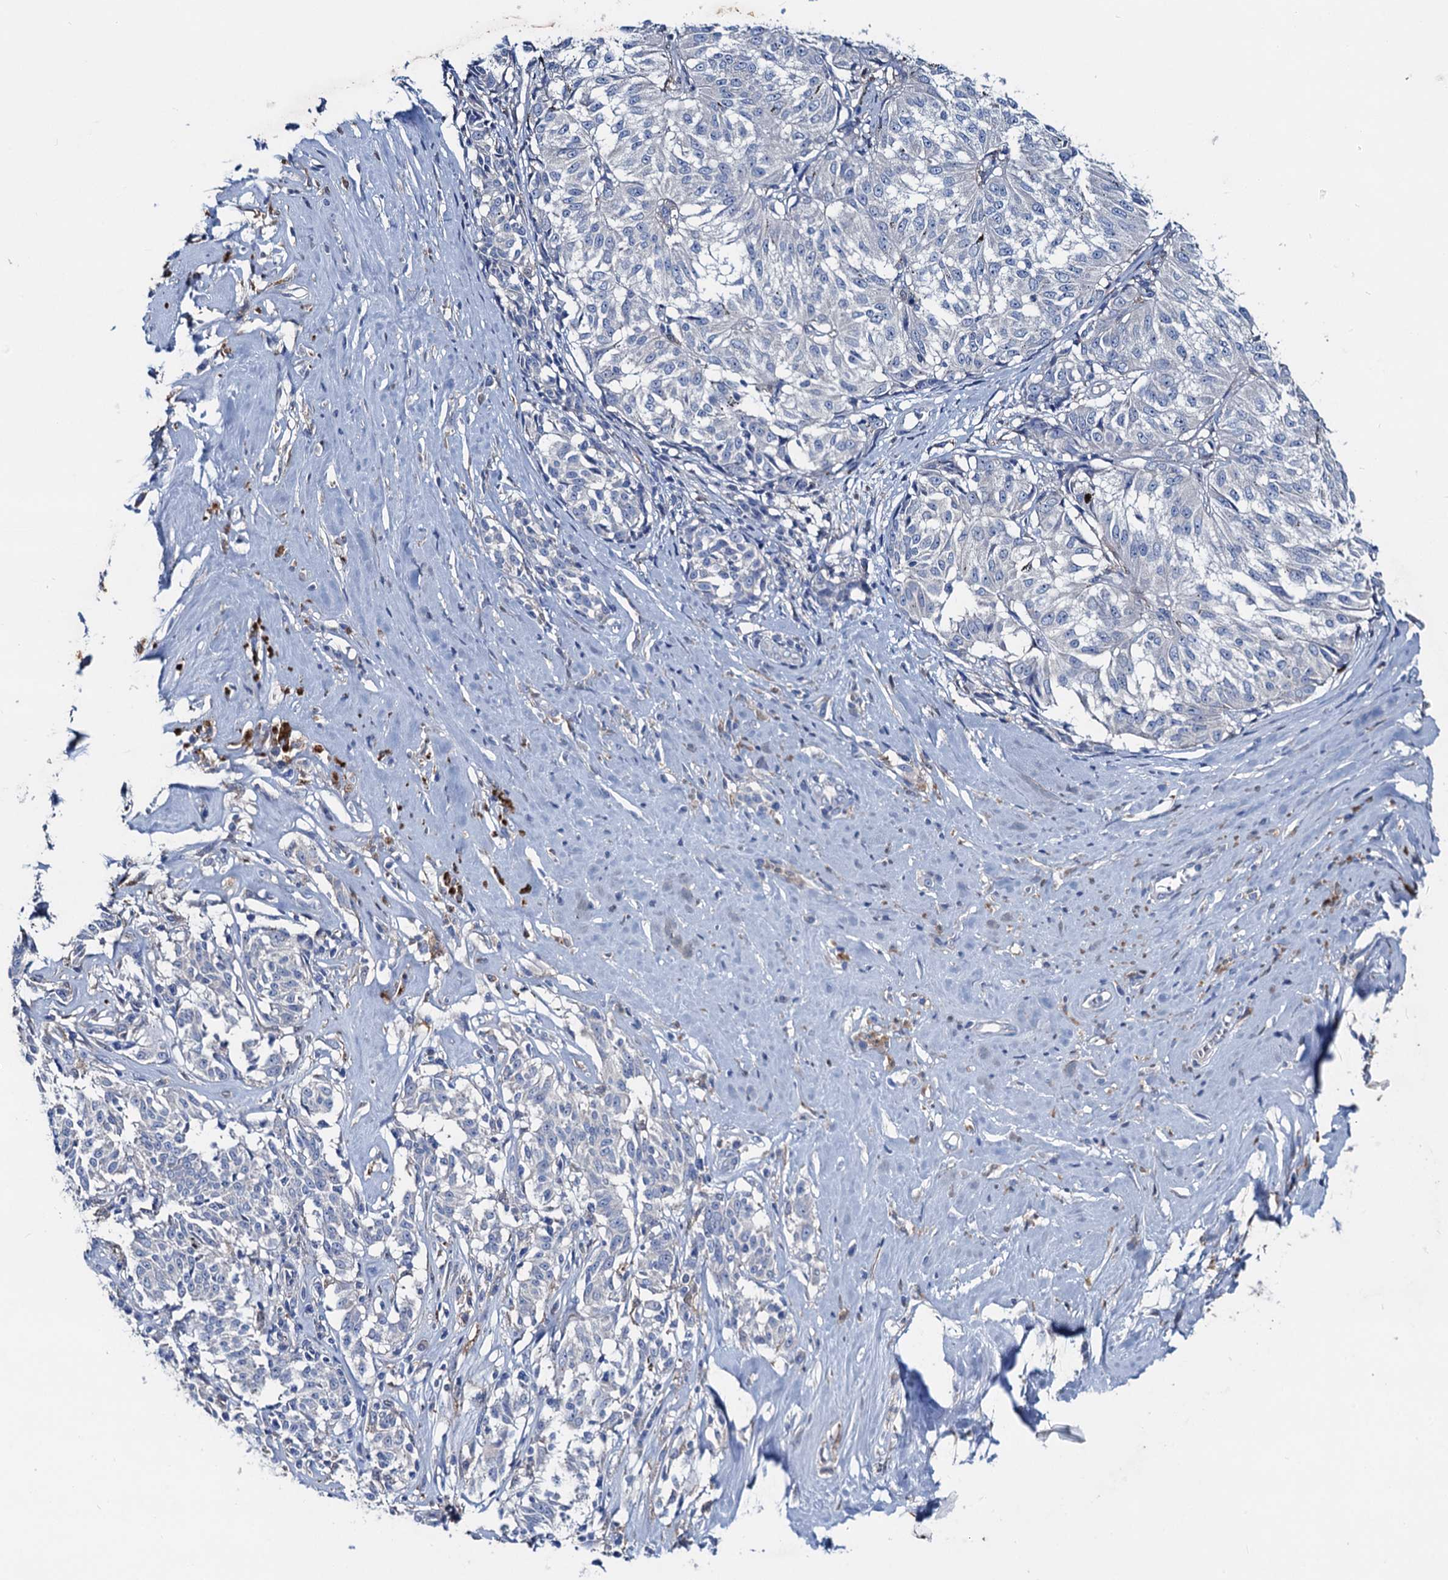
{"staining": {"intensity": "negative", "quantity": "none", "location": "none"}, "tissue": "melanoma", "cell_type": "Tumor cells", "image_type": "cancer", "snomed": [{"axis": "morphology", "description": "Malignant melanoma, NOS"}, {"axis": "topography", "description": "Skin"}], "caption": "Immunohistochemistry (IHC) of malignant melanoma displays no expression in tumor cells. (DAB (3,3'-diaminobenzidine) IHC, high magnification).", "gene": "RTKN2", "patient": {"sex": "female", "age": 72}}